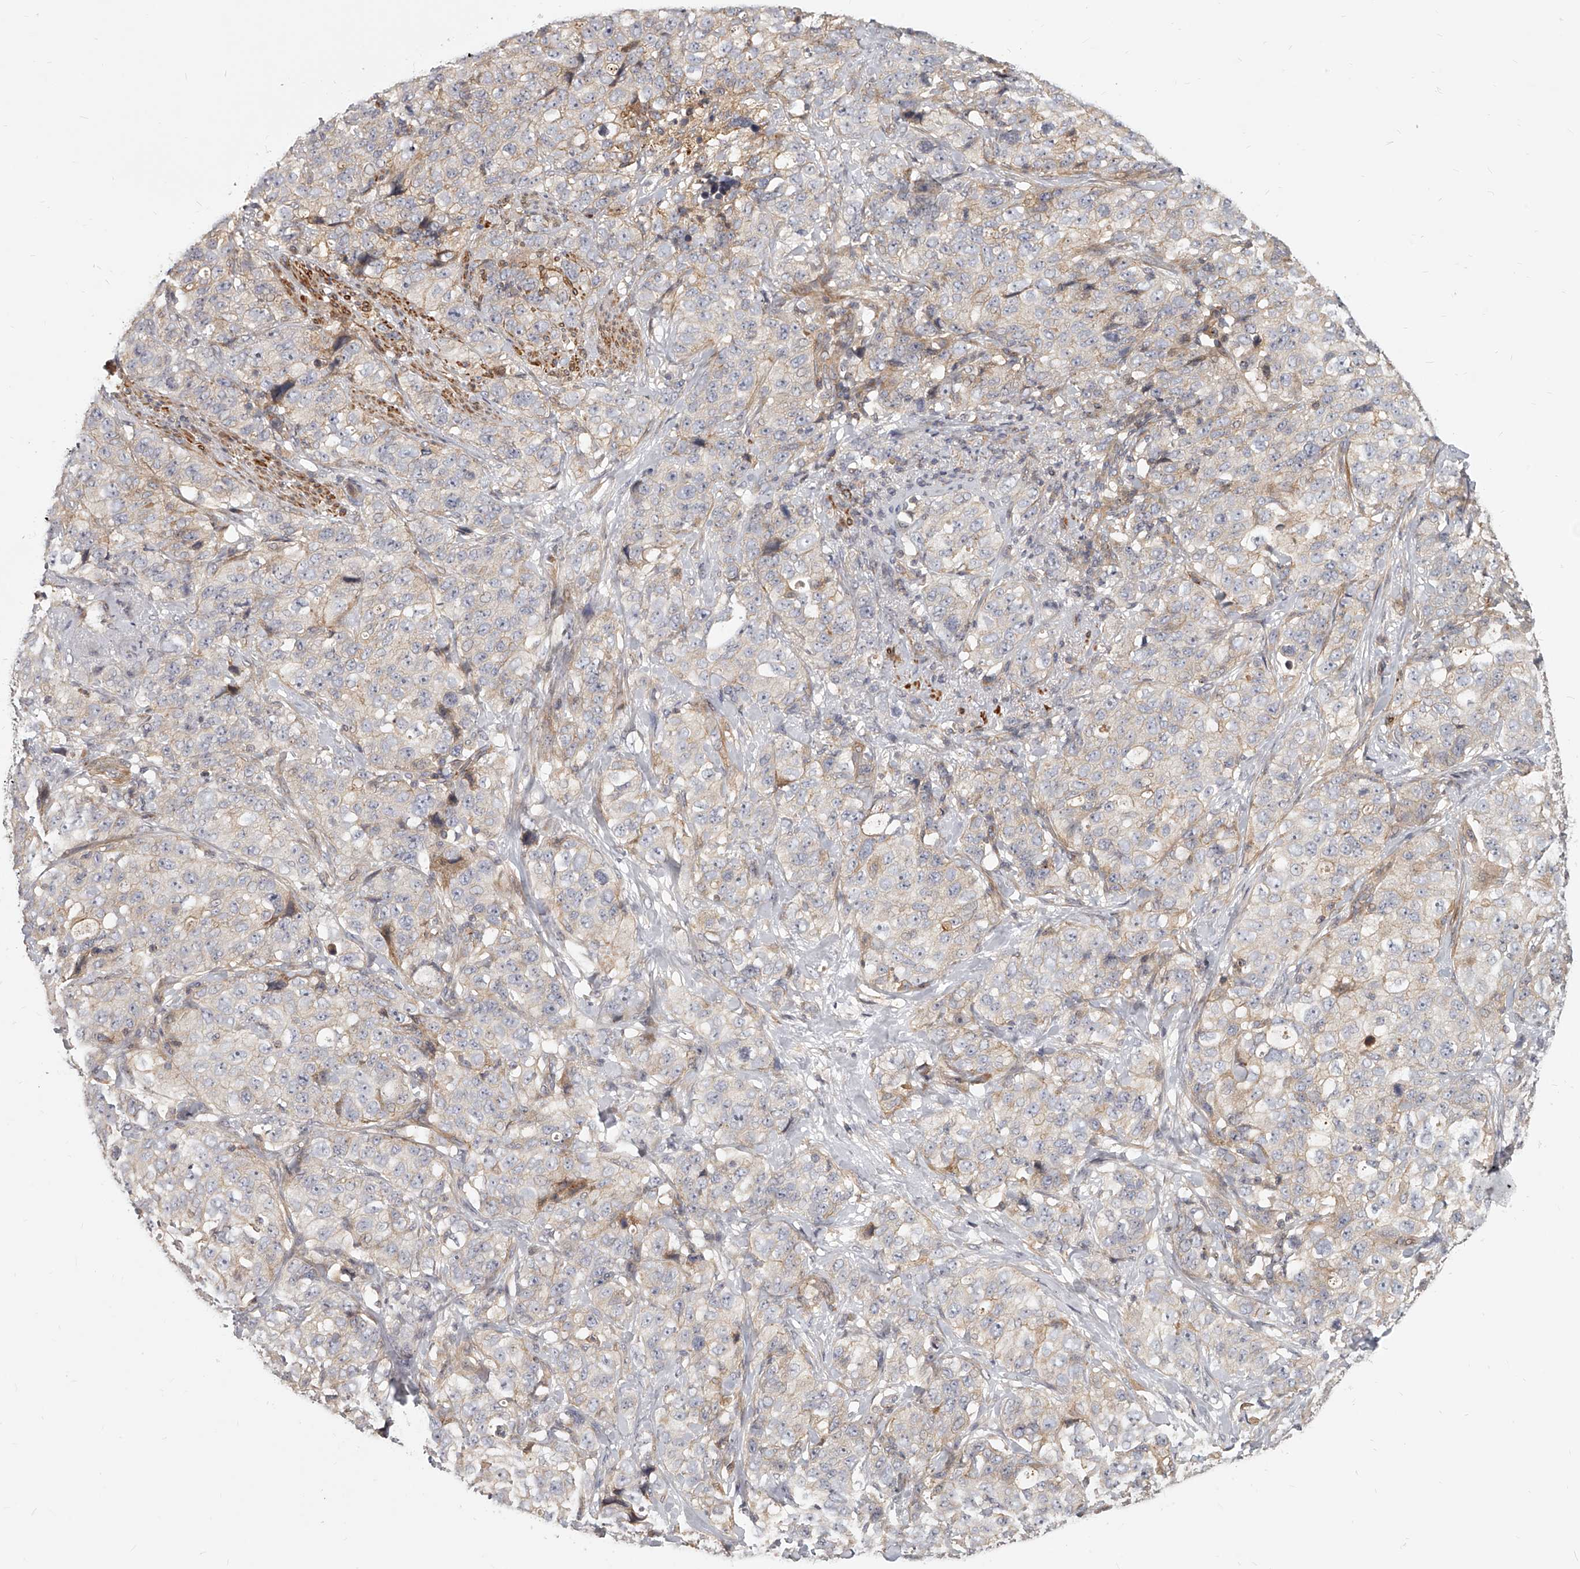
{"staining": {"intensity": "weak", "quantity": "<25%", "location": "cytoplasmic/membranous"}, "tissue": "stomach cancer", "cell_type": "Tumor cells", "image_type": "cancer", "snomed": [{"axis": "morphology", "description": "Adenocarcinoma, NOS"}, {"axis": "topography", "description": "Stomach"}], "caption": "This is a photomicrograph of IHC staining of stomach cancer (adenocarcinoma), which shows no expression in tumor cells.", "gene": "SLC37A1", "patient": {"sex": "male", "age": 48}}